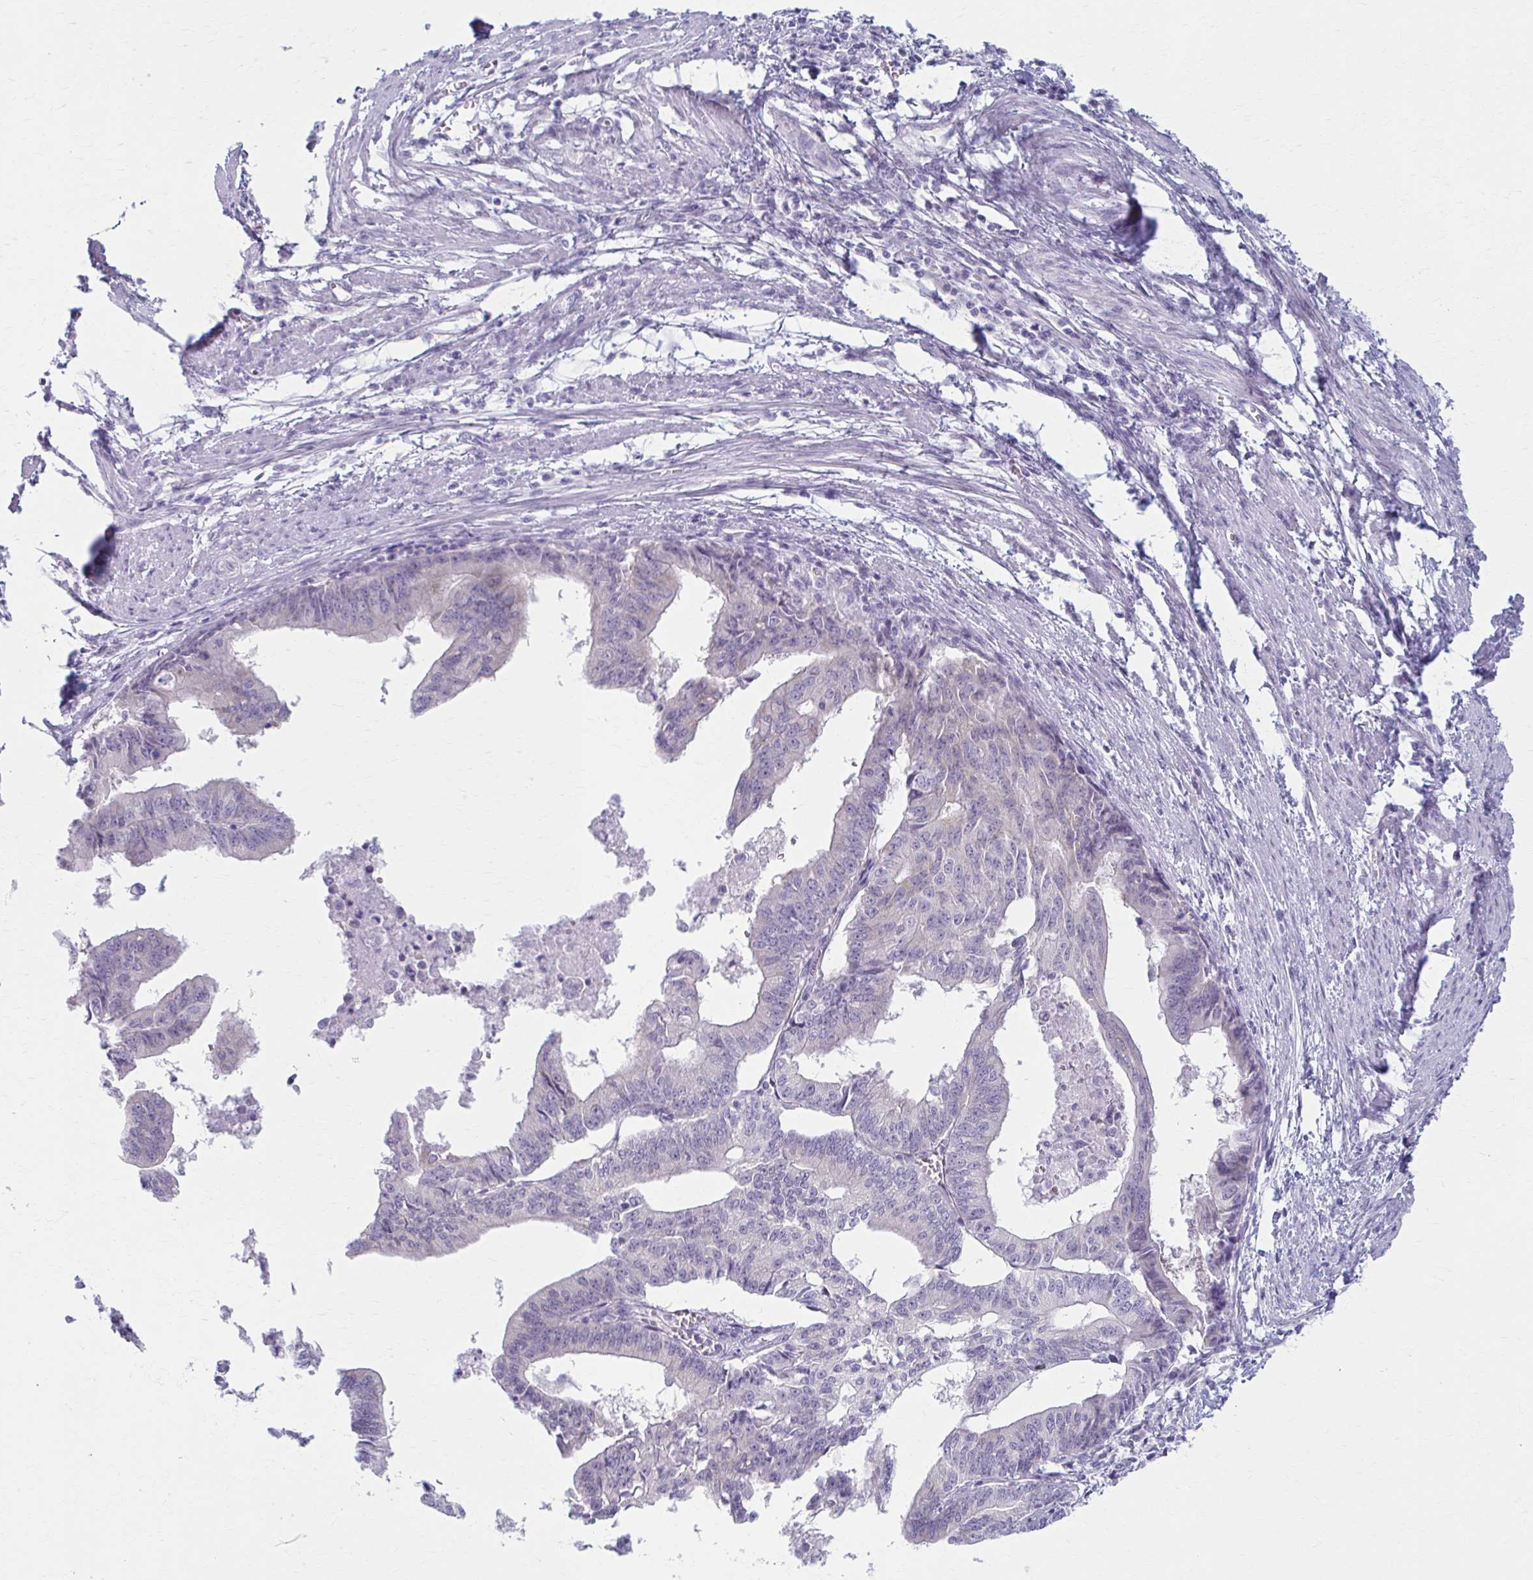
{"staining": {"intensity": "negative", "quantity": "none", "location": "none"}, "tissue": "endometrial cancer", "cell_type": "Tumor cells", "image_type": "cancer", "snomed": [{"axis": "morphology", "description": "Adenocarcinoma, NOS"}, {"axis": "topography", "description": "Endometrium"}], "caption": "Endometrial cancer (adenocarcinoma) was stained to show a protein in brown. There is no significant staining in tumor cells. Brightfield microscopy of immunohistochemistry stained with DAB (3,3'-diaminobenzidine) (brown) and hematoxylin (blue), captured at high magnification.", "gene": "PRKRA", "patient": {"sex": "female", "age": 65}}